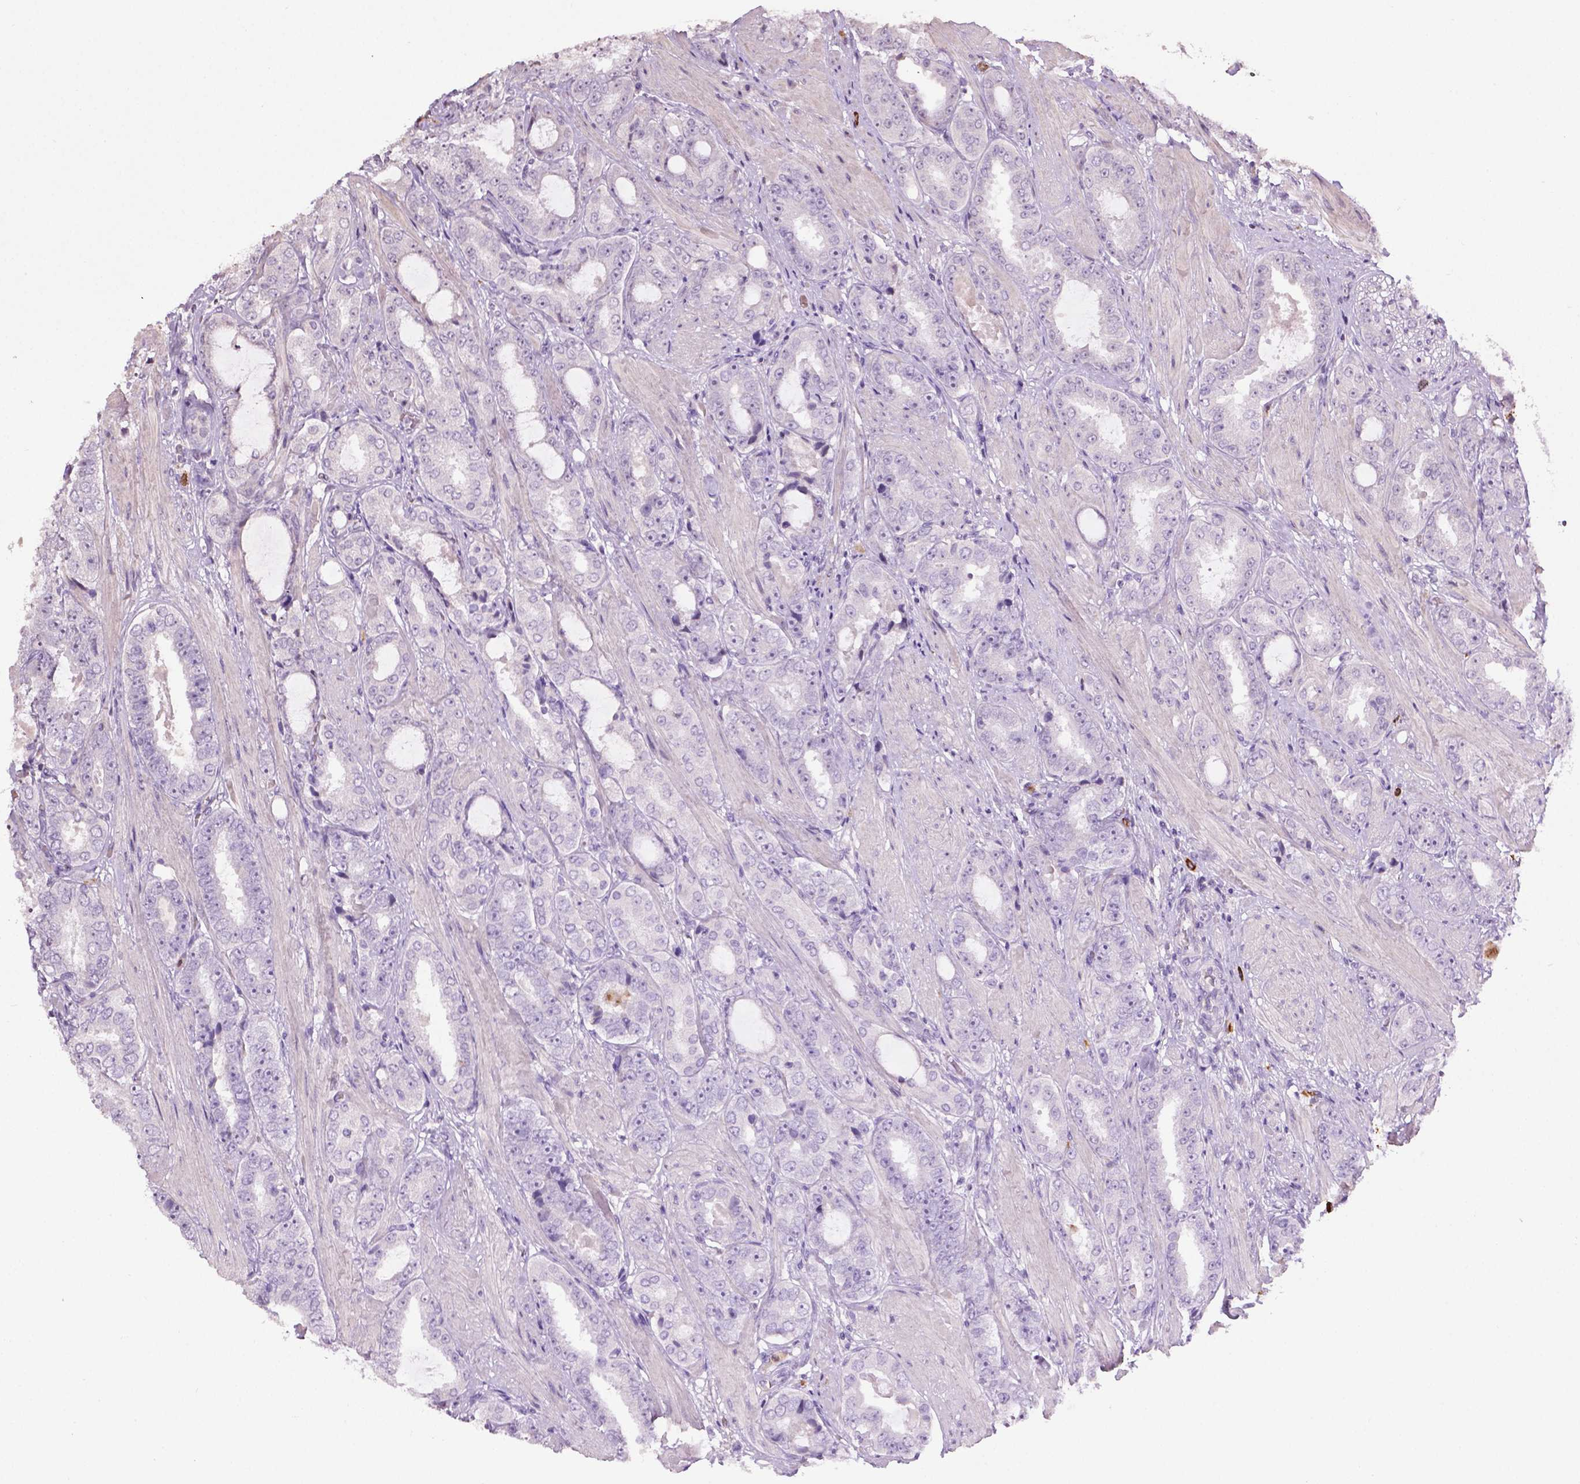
{"staining": {"intensity": "negative", "quantity": "none", "location": "none"}, "tissue": "prostate cancer", "cell_type": "Tumor cells", "image_type": "cancer", "snomed": [{"axis": "morphology", "description": "Adenocarcinoma, High grade"}, {"axis": "topography", "description": "Prostate"}], "caption": "Tumor cells show no significant protein expression in prostate cancer.", "gene": "NTNG2", "patient": {"sex": "male", "age": 63}}